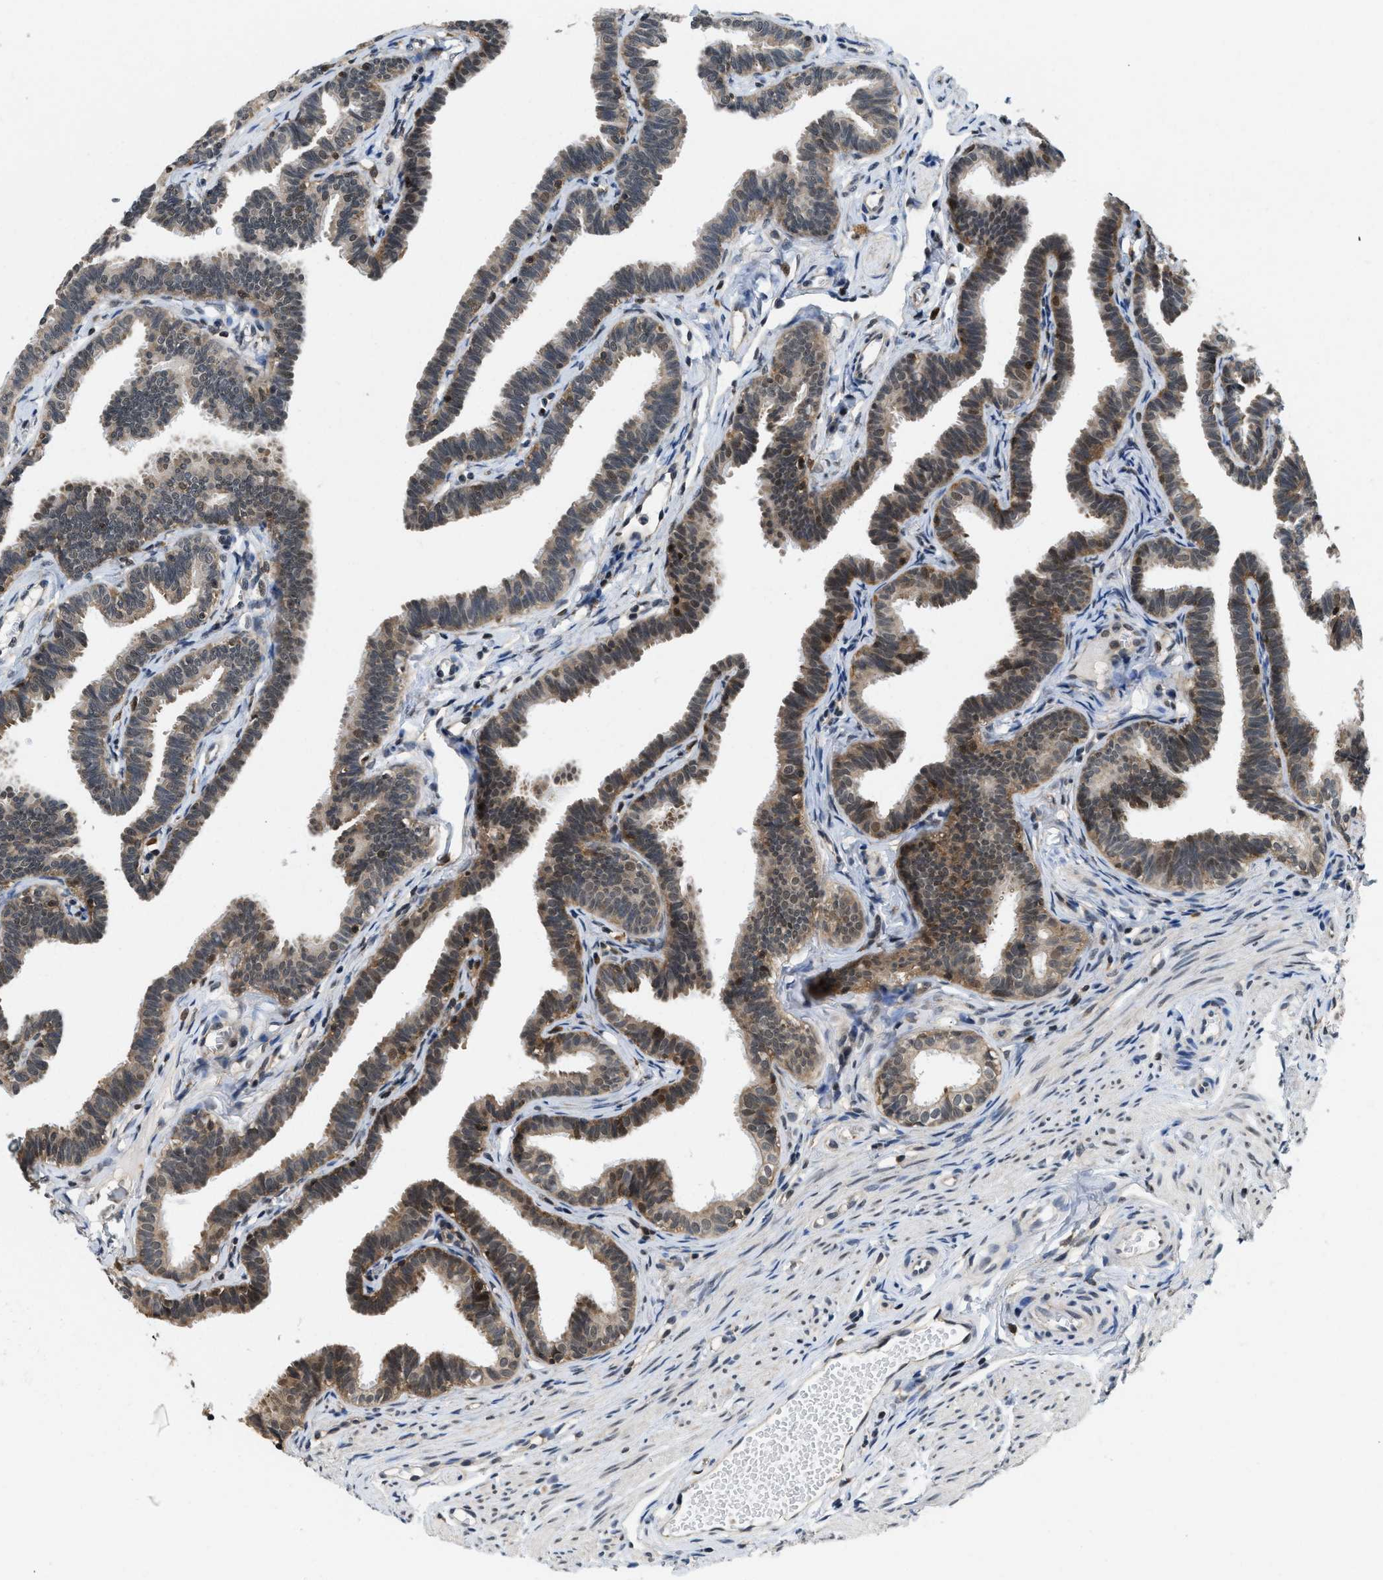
{"staining": {"intensity": "moderate", "quantity": "25%-75%", "location": "cytoplasmic/membranous,nuclear"}, "tissue": "fallopian tube", "cell_type": "Glandular cells", "image_type": "normal", "snomed": [{"axis": "morphology", "description": "Normal tissue, NOS"}, {"axis": "topography", "description": "Fallopian tube"}, {"axis": "topography", "description": "Ovary"}], "caption": "High-power microscopy captured an immunohistochemistry (IHC) micrograph of benign fallopian tube, revealing moderate cytoplasmic/membranous,nuclear positivity in about 25%-75% of glandular cells.", "gene": "ATF7IP", "patient": {"sex": "female", "age": 23}}